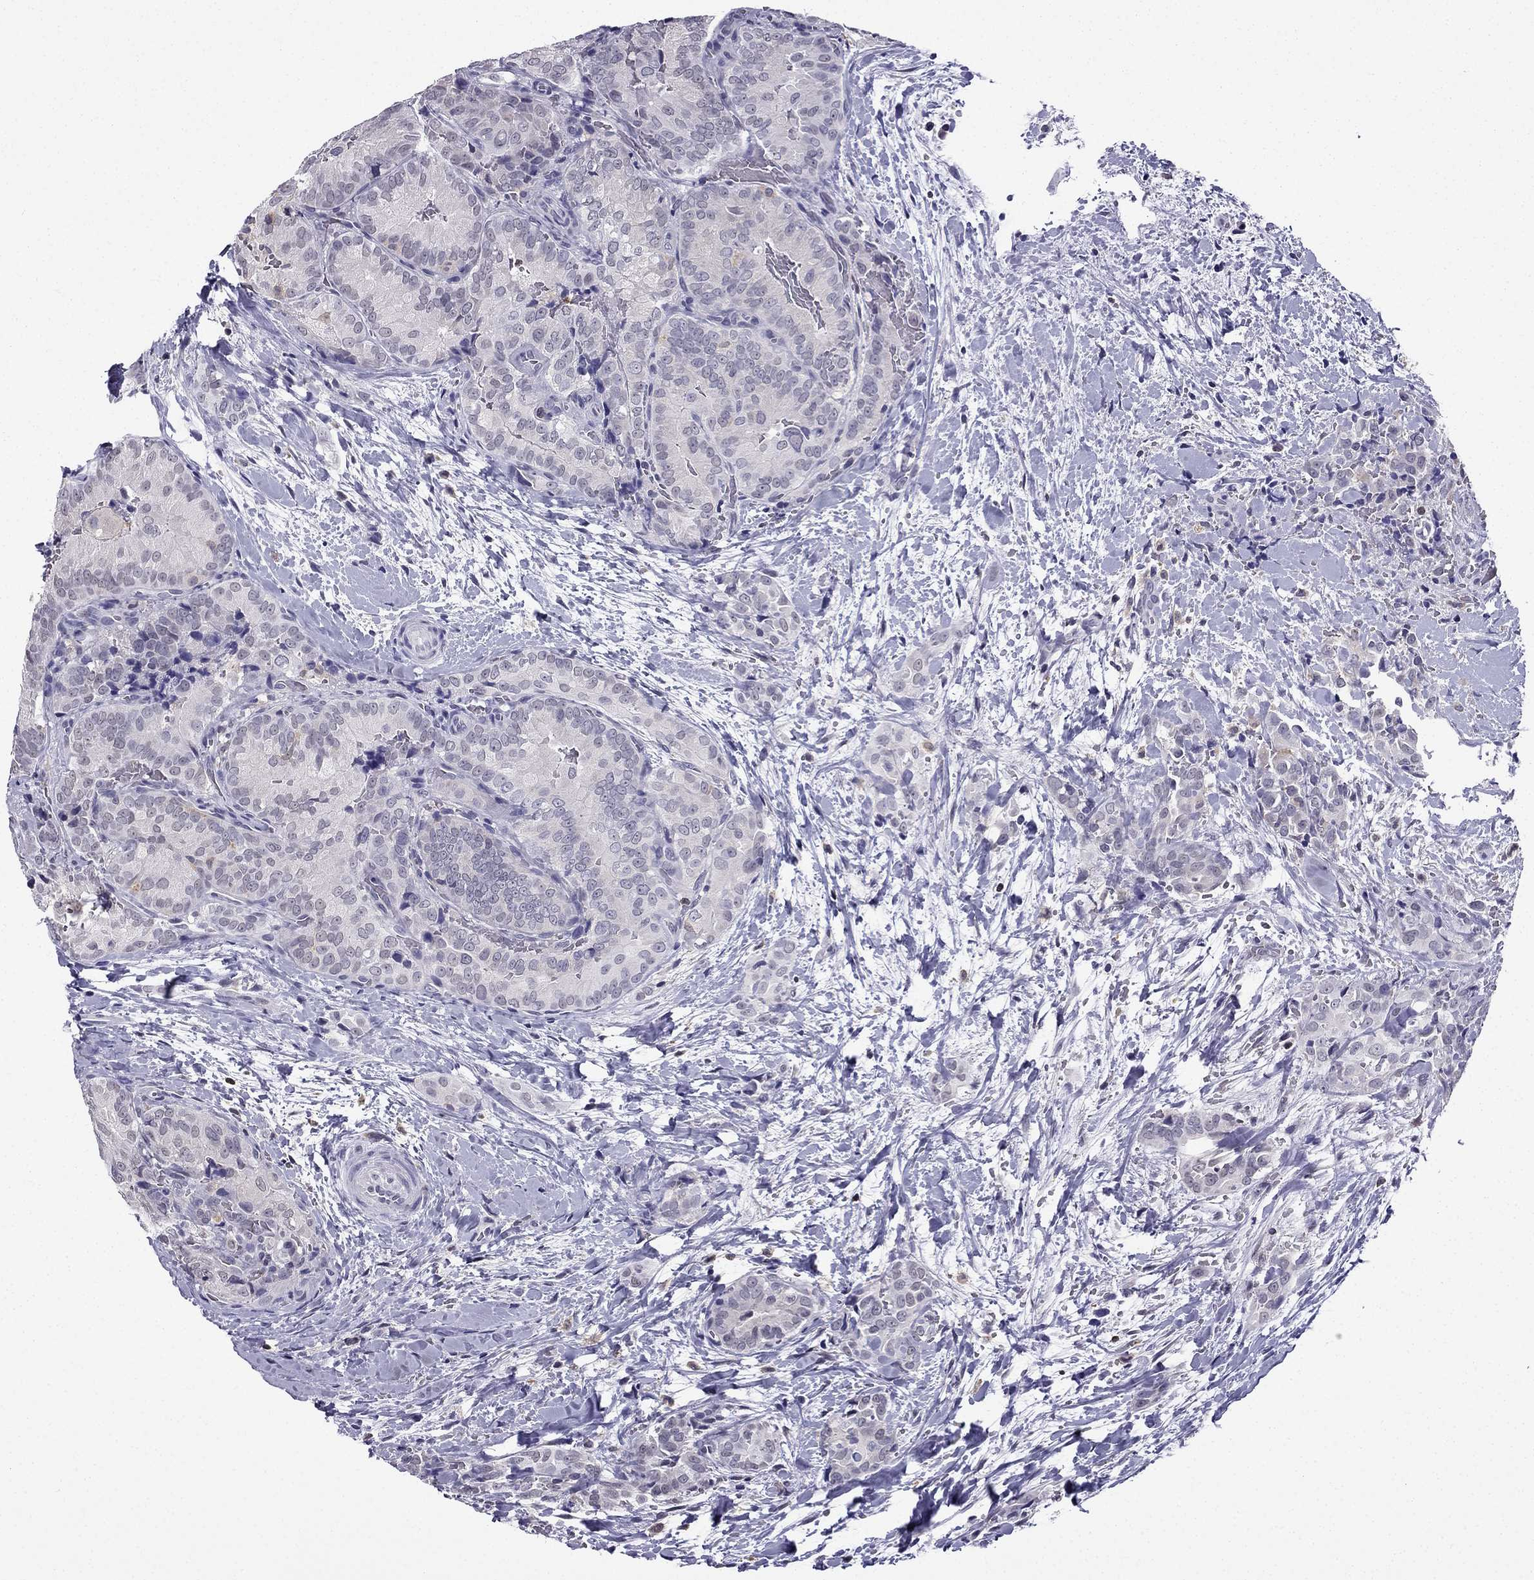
{"staining": {"intensity": "negative", "quantity": "none", "location": "none"}, "tissue": "thyroid cancer", "cell_type": "Tumor cells", "image_type": "cancer", "snomed": [{"axis": "morphology", "description": "Papillary adenocarcinoma, NOS"}, {"axis": "topography", "description": "Thyroid gland"}], "caption": "Immunohistochemical staining of thyroid cancer (papillary adenocarcinoma) reveals no significant staining in tumor cells. (Stains: DAB immunohistochemistry (IHC) with hematoxylin counter stain, Microscopy: brightfield microscopy at high magnification).", "gene": "CCK", "patient": {"sex": "male", "age": 61}}